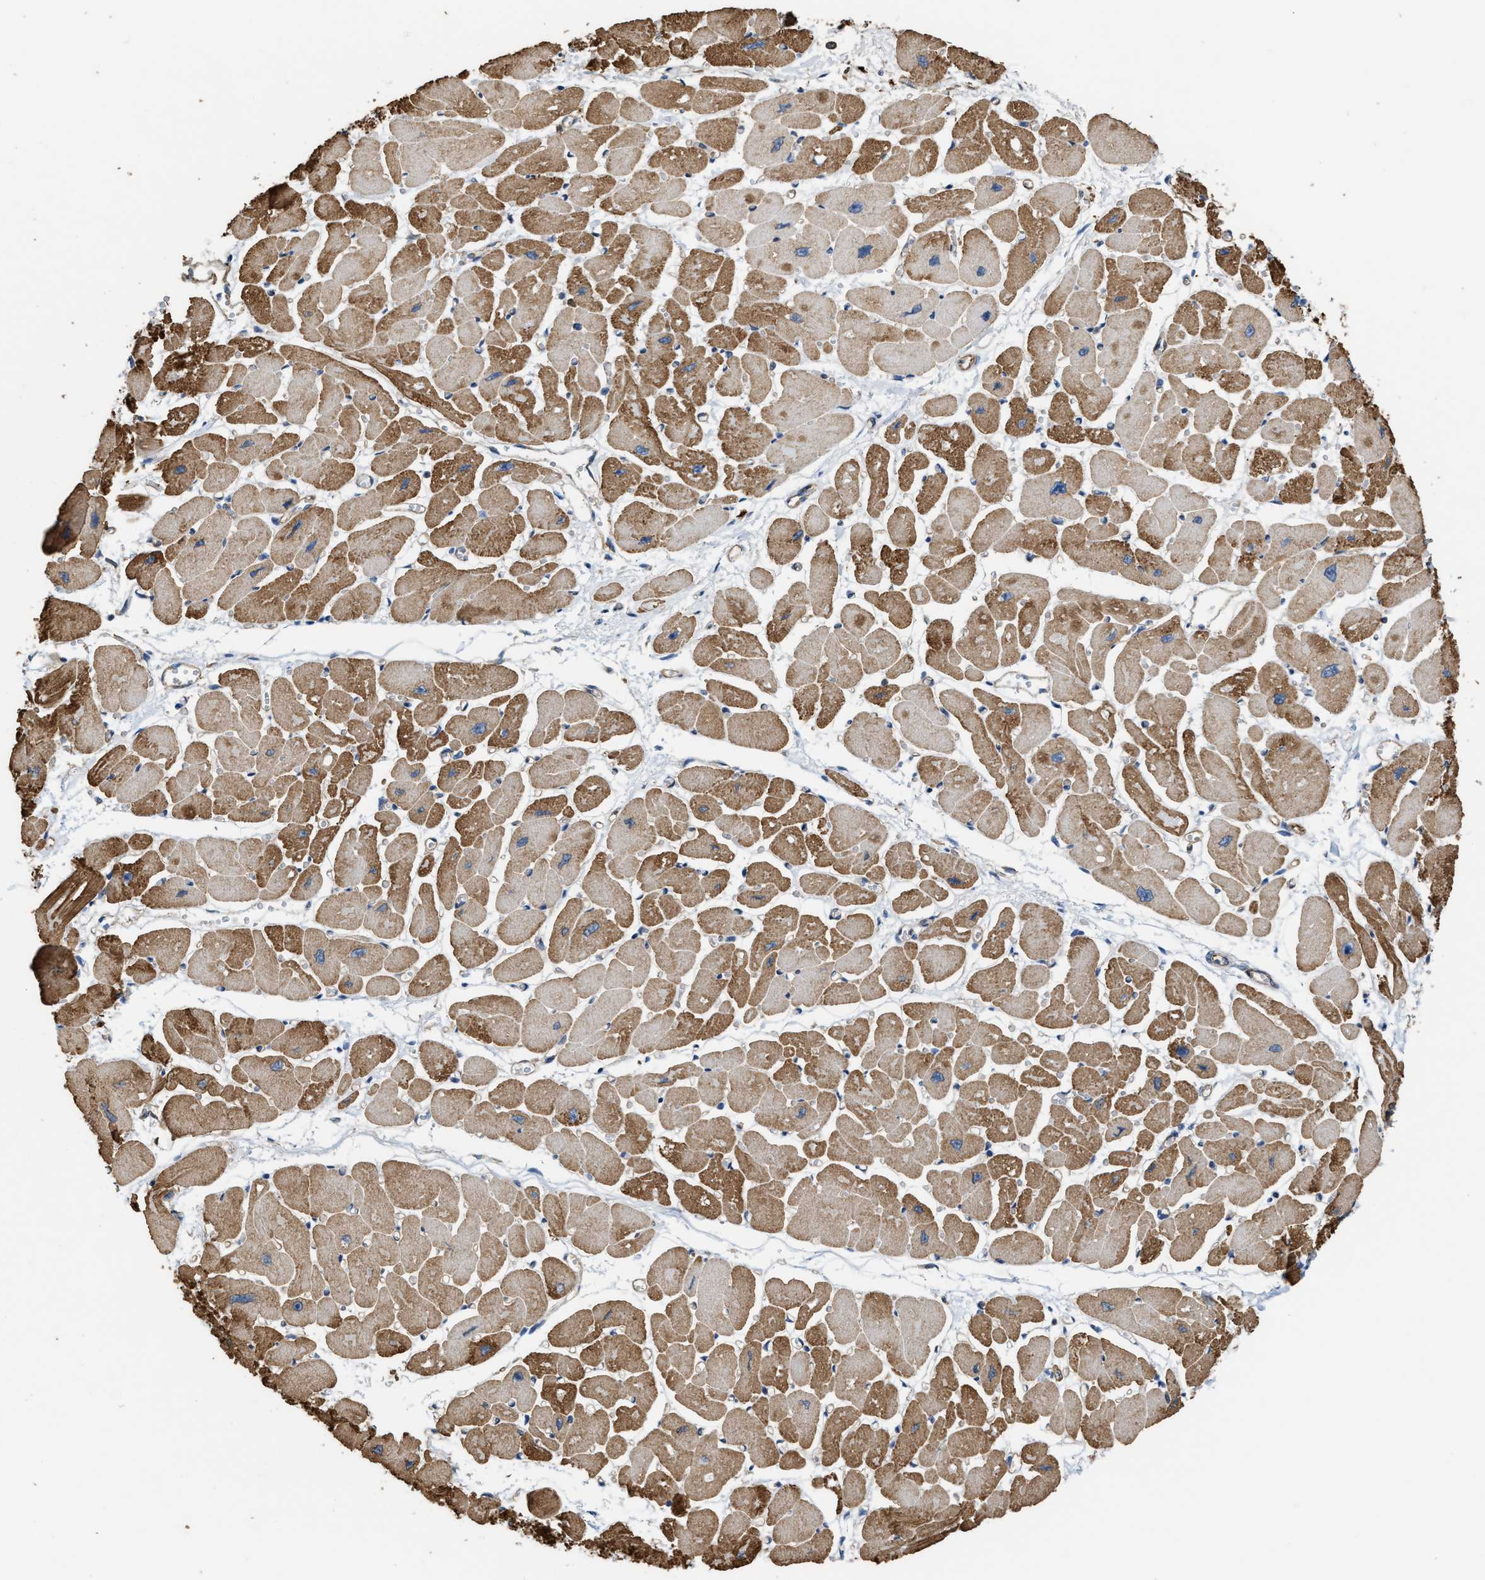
{"staining": {"intensity": "moderate", "quantity": ">75%", "location": "cytoplasmic/membranous"}, "tissue": "heart muscle", "cell_type": "Cardiomyocytes", "image_type": "normal", "snomed": [{"axis": "morphology", "description": "Normal tissue, NOS"}, {"axis": "topography", "description": "Heart"}], "caption": "Protein staining exhibits moderate cytoplasmic/membranous staining in approximately >75% of cardiomyocytes in benign heart muscle.", "gene": "ATIC", "patient": {"sex": "female", "age": 54}}